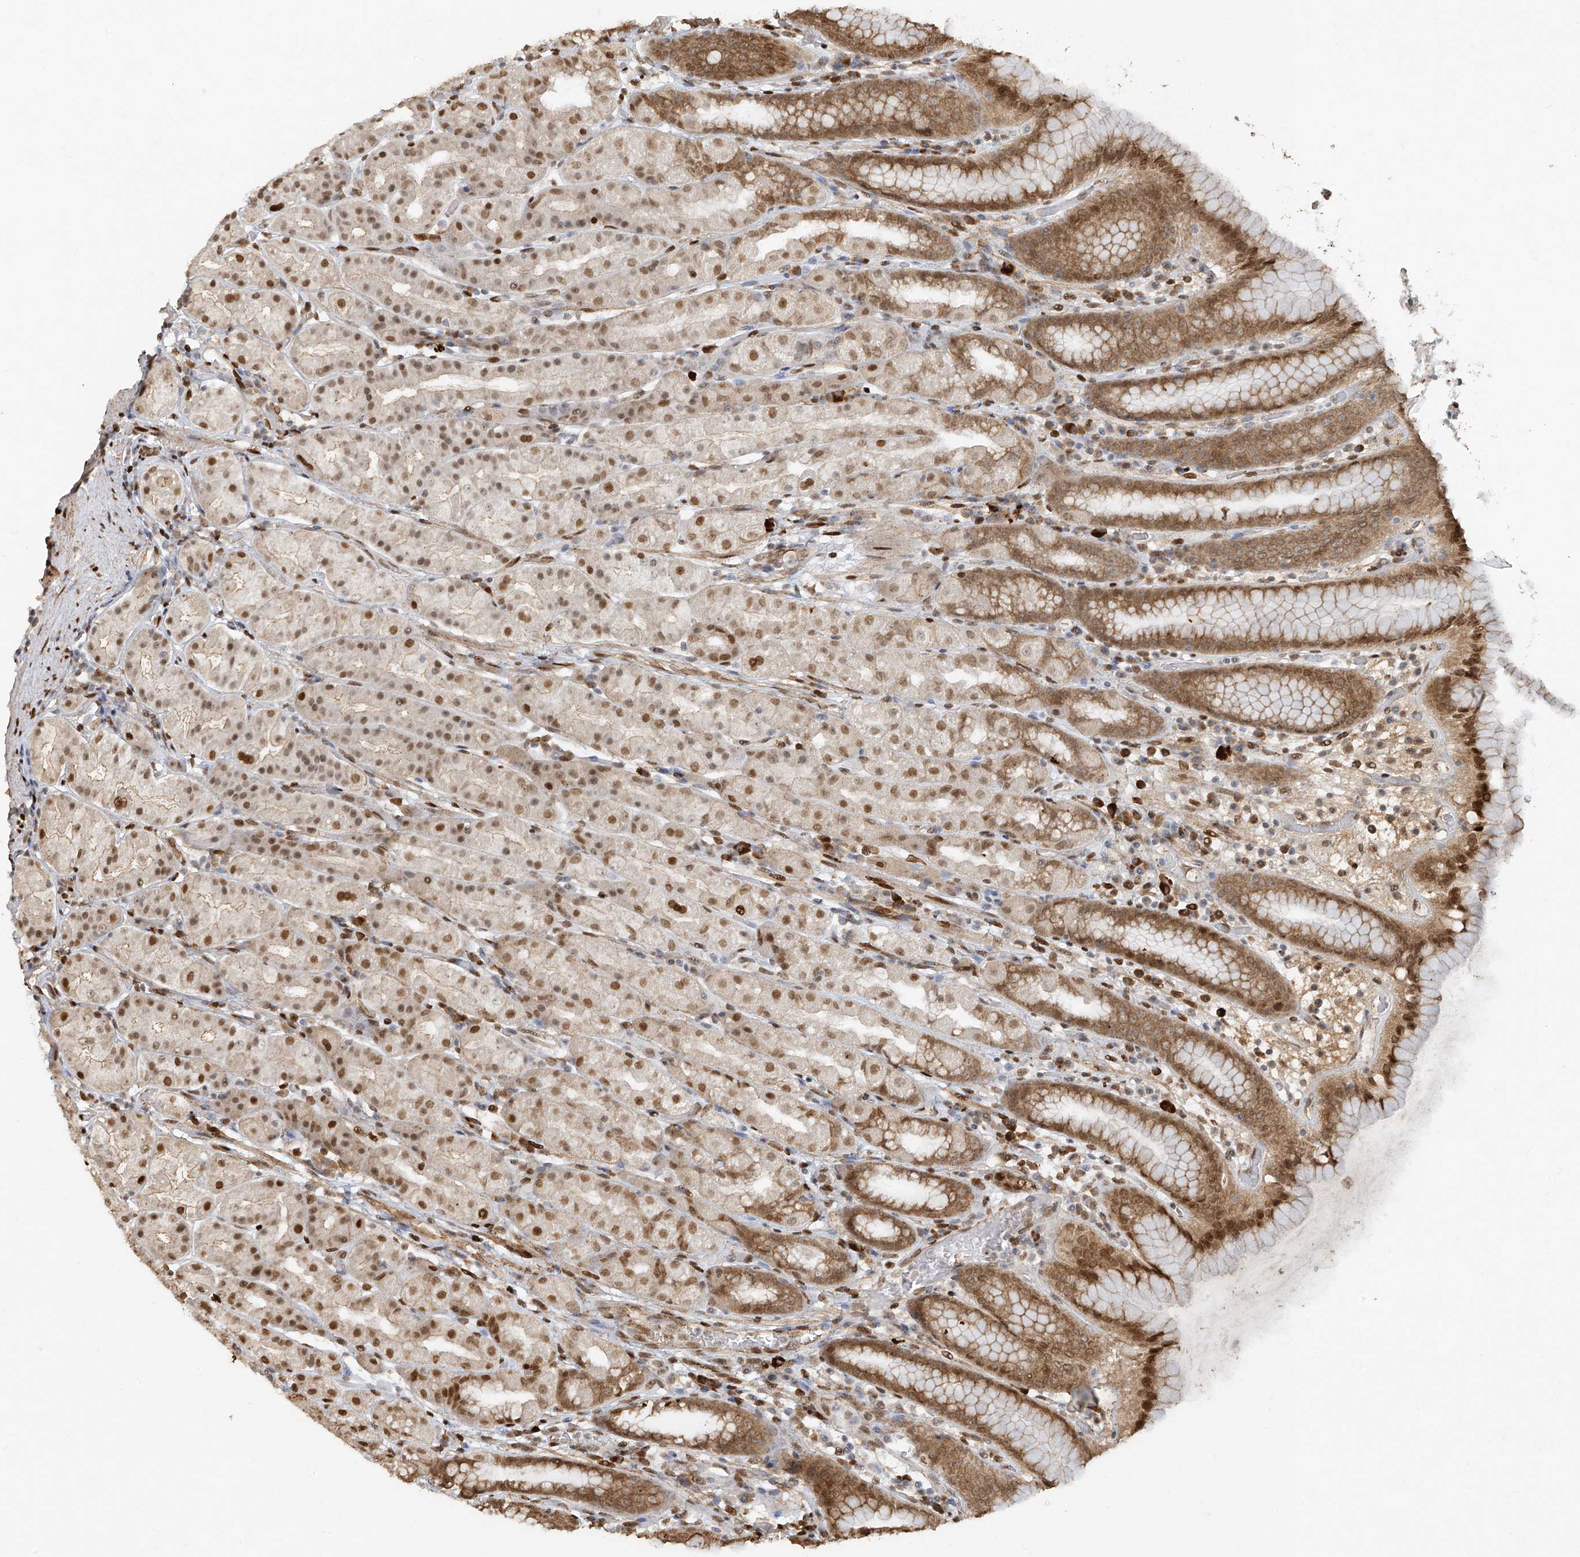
{"staining": {"intensity": "moderate", "quantity": "25%-75%", "location": "cytoplasmic/membranous,nuclear"}, "tissue": "stomach", "cell_type": "Glandular cells", "image_type": "normal", "snomed": [{"axis": "morphology", "description": "Normal tissue, NOS"}, {"axis": "topography", "description": "Stomach, upper"}], "caption": "DAB (3,3'-diaminobenzidine) immunohistochemical staining of unremarkable stomach exhibits moderate cytoplasmic/membranous,nuclear protein positivity in about 25%-75% of glandular cells.", "gene": "ATRIP", "patient": {"sex": "male", "age": 68}}